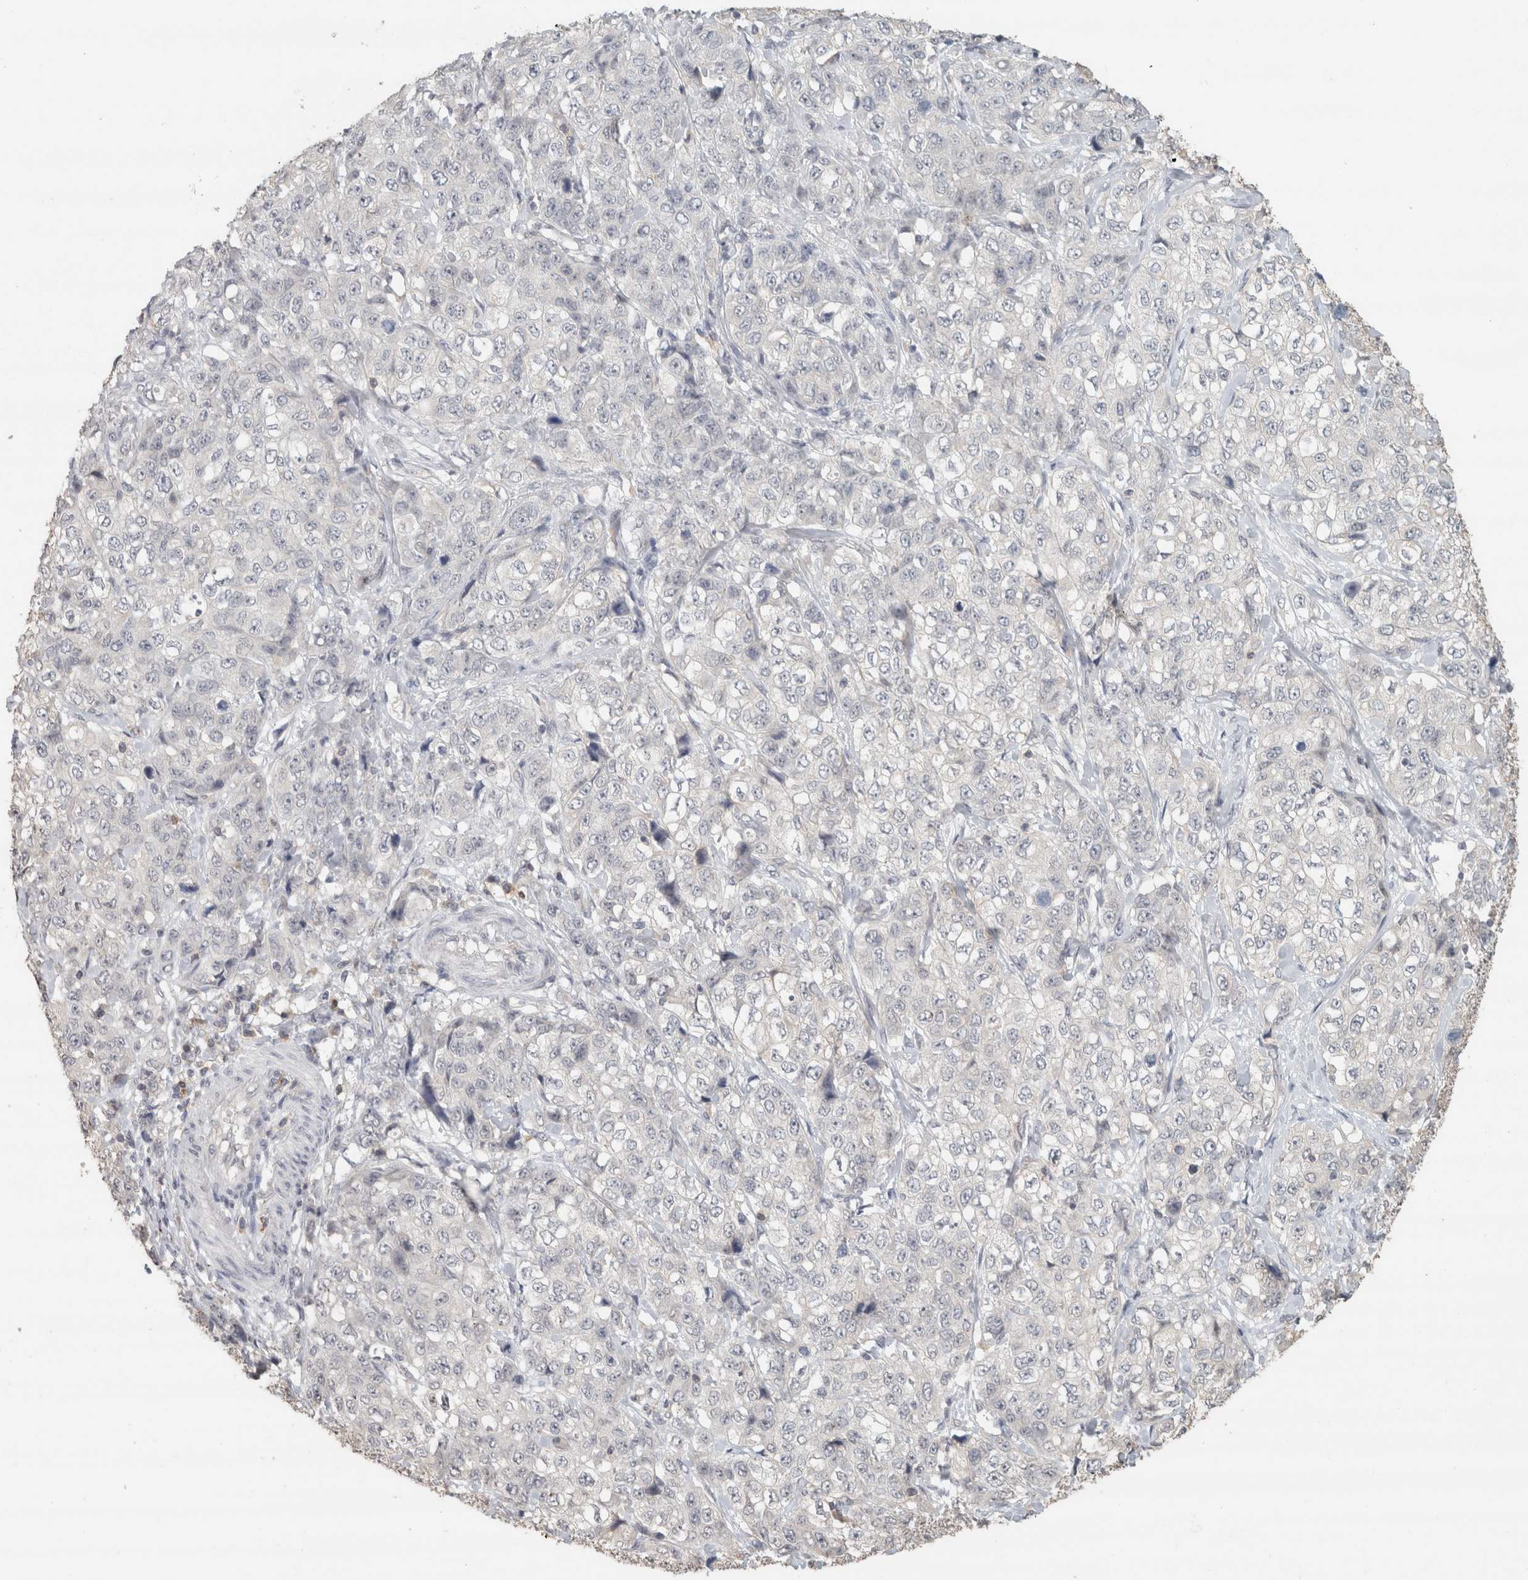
{"staining": {"intensity": "negative", "quantity": "none", "location": "none"}, "tissue": "stomach cancer", "cell_type": "Tumor cells", "image_type": "cancer", "snomed": [{"axis": "morphology", "description": "Adenocarcinoma, NOS"}, {"axis": "topography", "description": "Stomach"}], "caption": "Immunohistochemistry (IHC) micrograph of neoplastic tissue: stomach cancer (adenocarcinoma) stained with DAB shows no significant protein expression in tumor cells.", "gene": "TRAT1", "patient": {"sex": "male", "age": 48}}